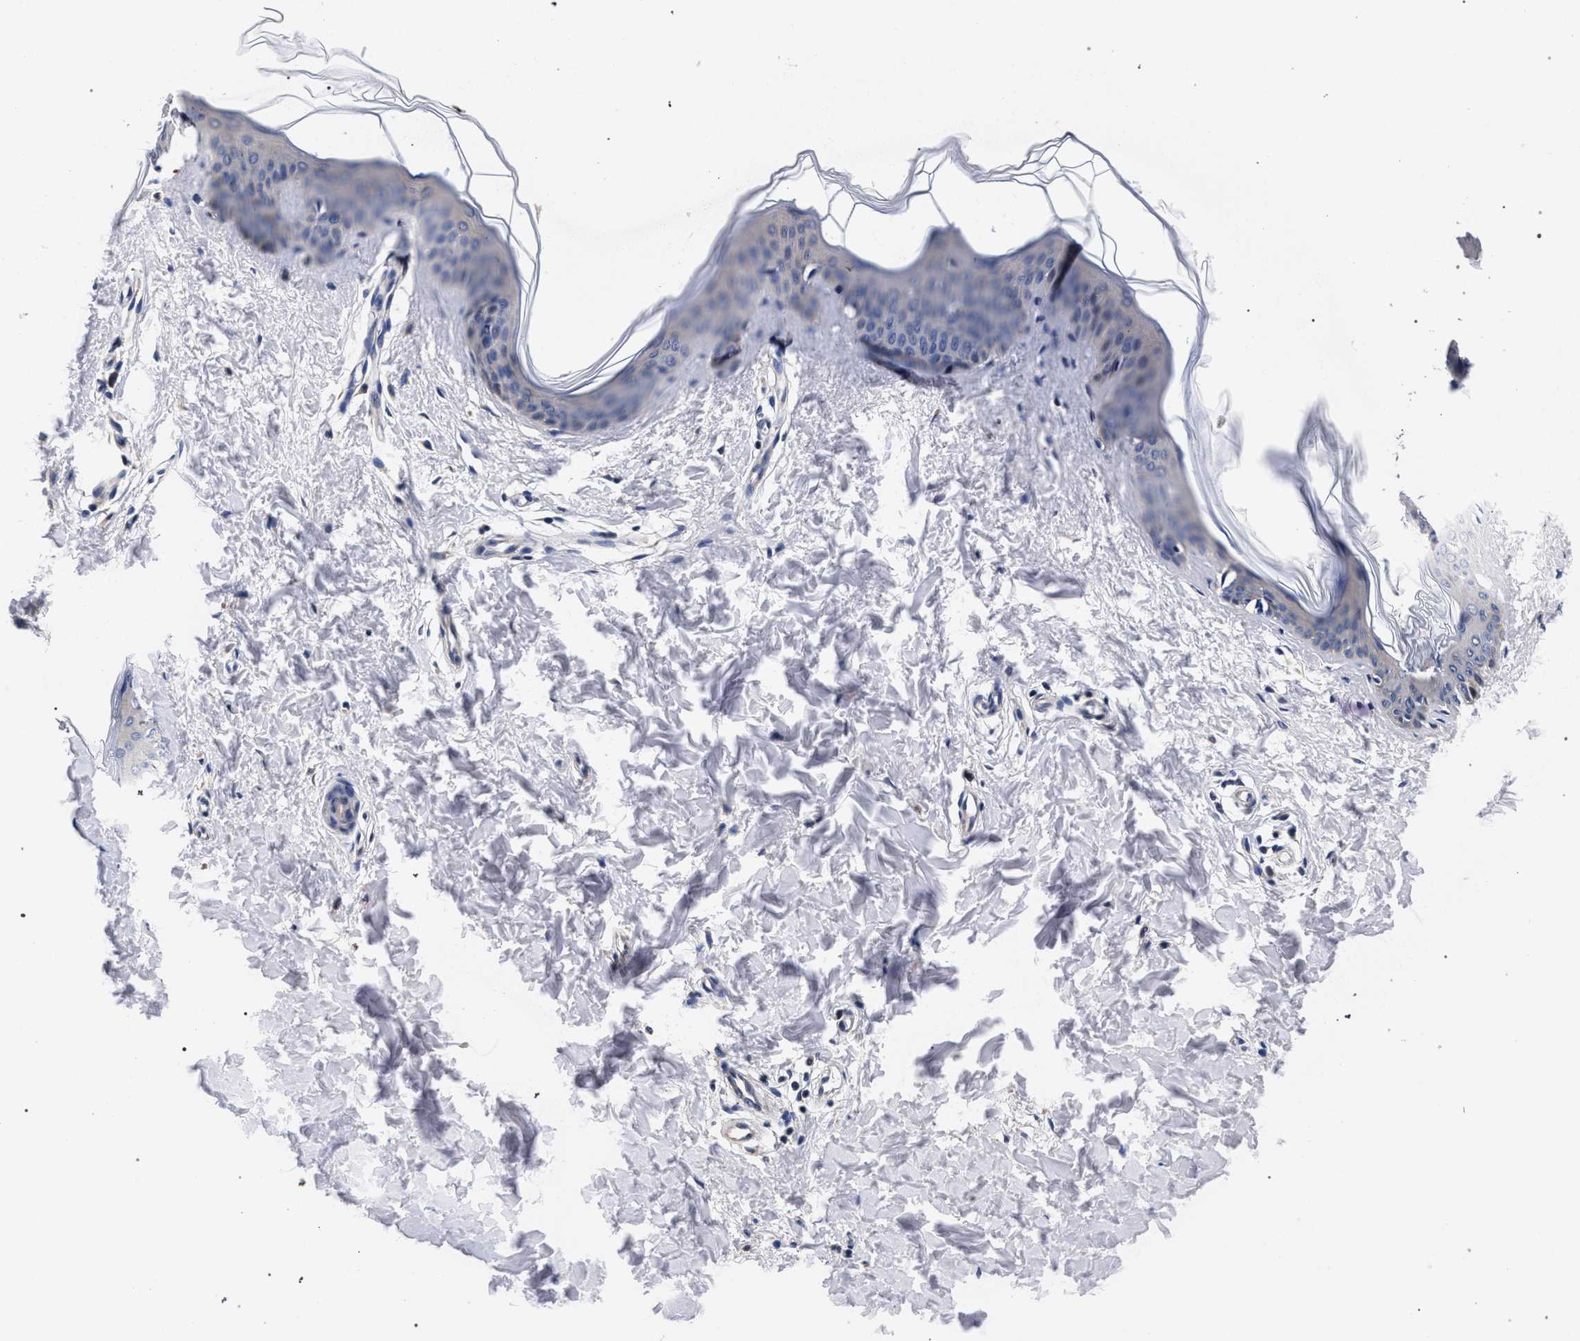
{"staining": {"intensity": "negative", "quantity": "none", "location": "none"}, "tissue": "skin", "cell_type": "Fibroblasts", "image_type": "normal", "snomed": [{"axis": "morphology", "description": "Normal tissue, NOS"}, {"axis": "topography", "description": "Skin"}], "caption": "Skin stained for a protein using immunohistochemistry (IHC) shows no staining fibroblasts.", "gene": "CFAP95", "patient": {"sex": "female", "age": 17}}